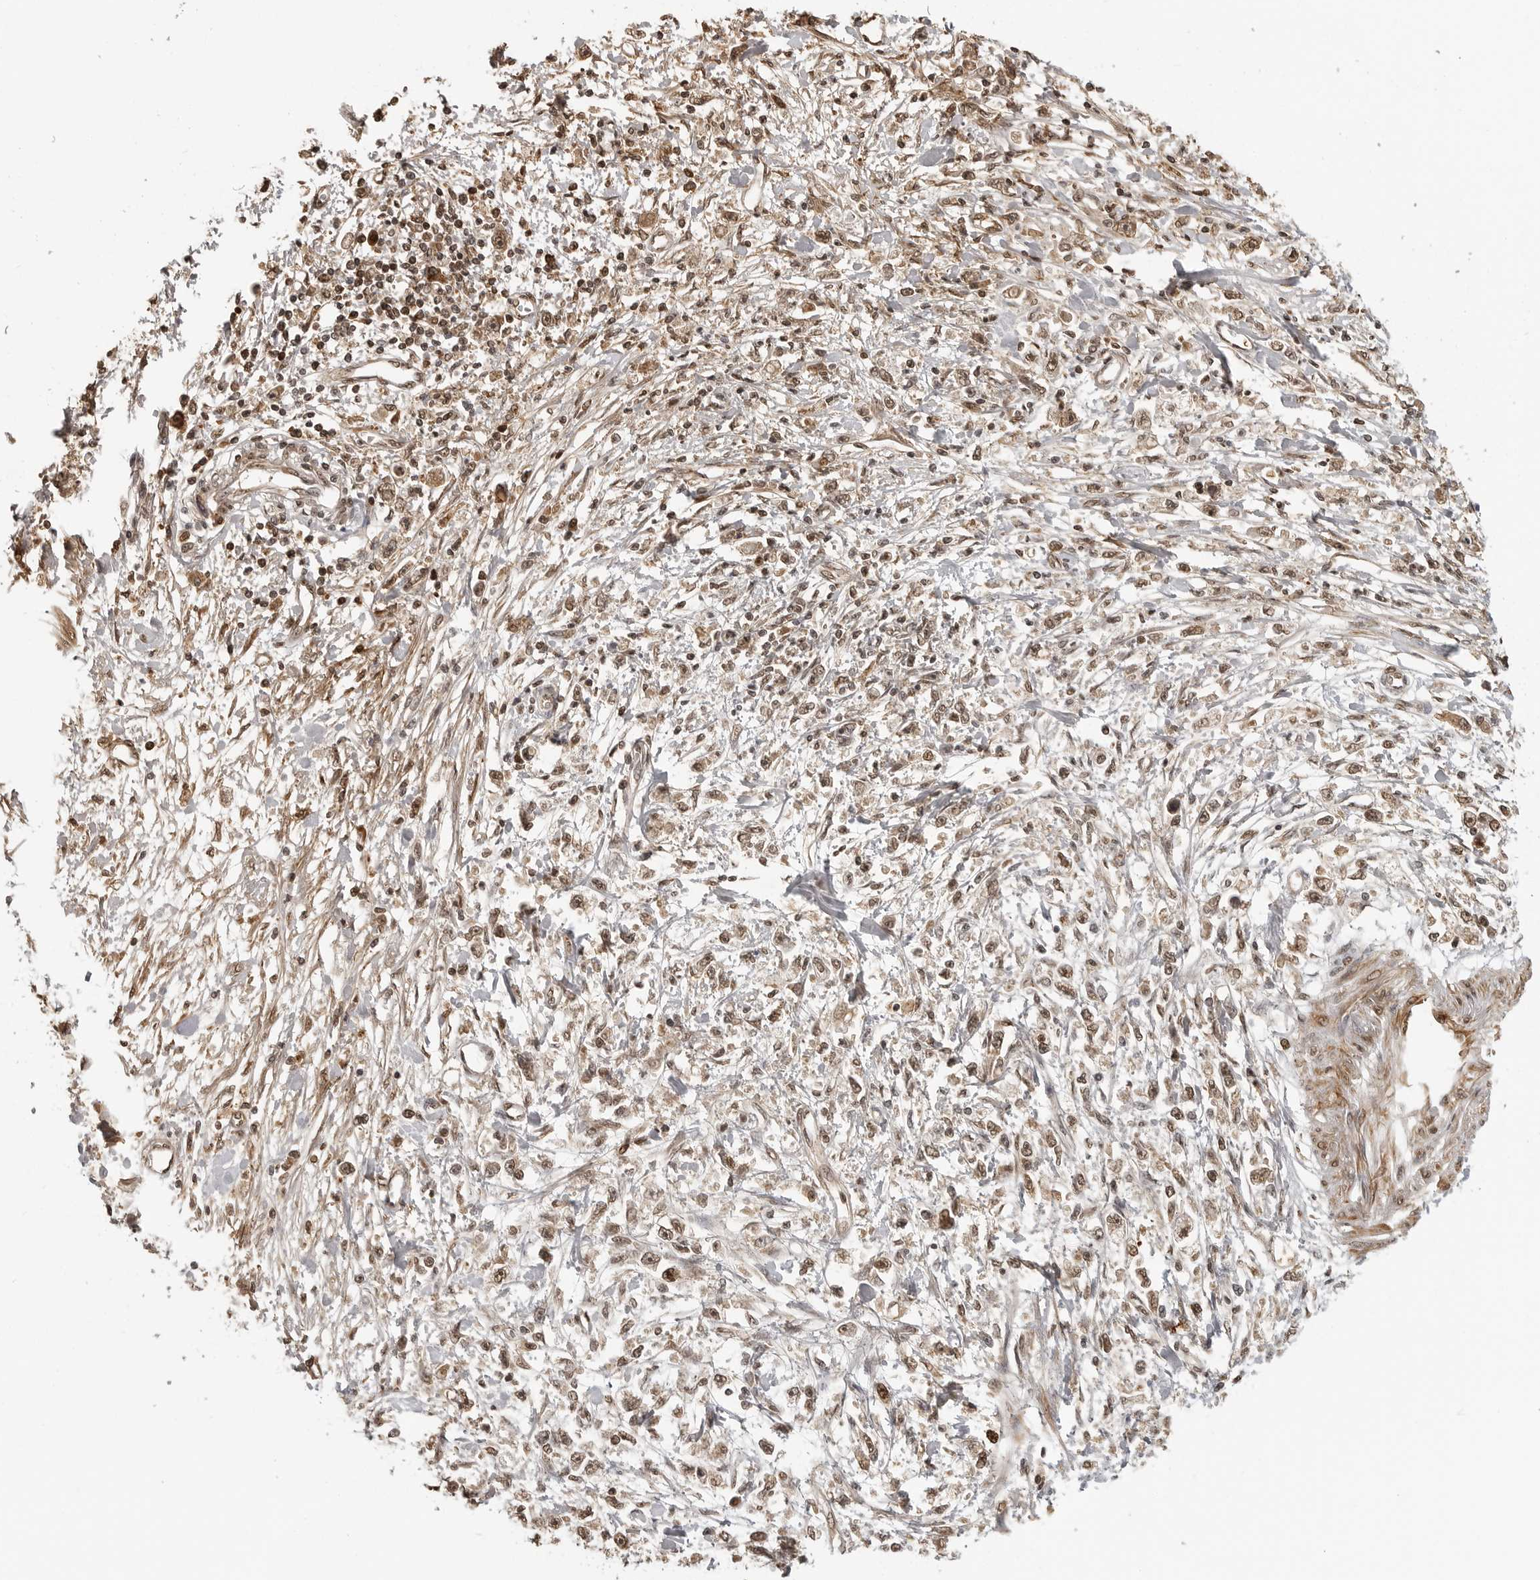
{"staining": {"intensity": "moderate", "quantity": ">75%", "location": "nuclear"}, "tissue": "stomach cancer", "cell_type": "Tumor cells", "image_type": "cancer", "snomed": [{"axis": "morphology", "description": "Adenocarcinoma, NOS"}, {"axis": "topography", "description": "Stomach"}], "caption": "Stomach cancer (adenocarcinoma) tissue shows moderate nuclear expression in approximately >75% of tumor cells", "gene": "CLOCK", "patient": {"sex": "female", "age": 59}}